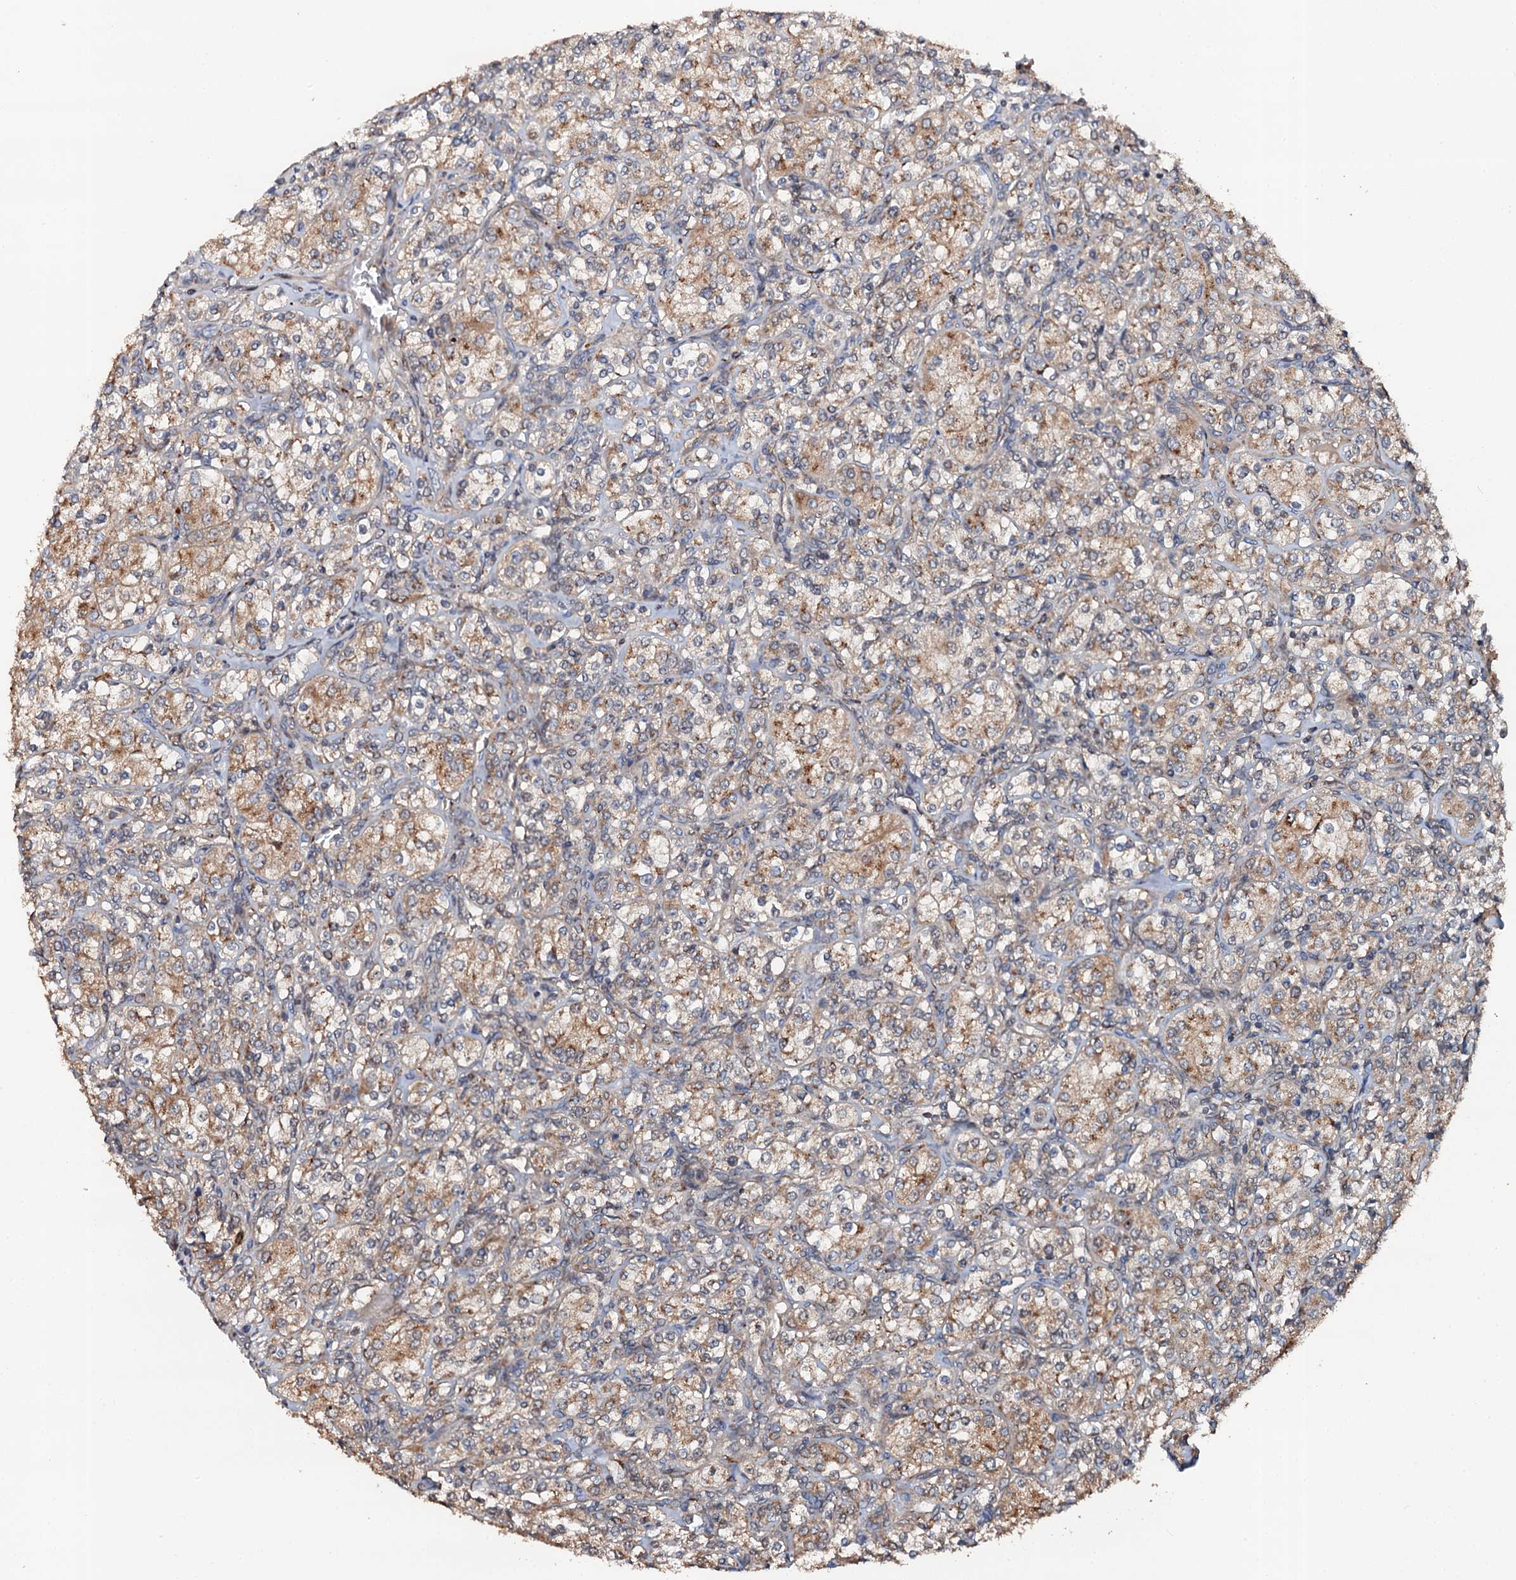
{"staining": {"intensity": "moderate", "quantity": "25%-75%", "location": "cytoplasmic/membranous"}, "tissue": "renal cancer", "cell_type": "Tumor cells", "image_type": "cancer", "snomed": [{"axis": "morphology", "description": "Adenocarcinoma, NOS"}, {"axis": "topography", "description": "Kidney"}], "caption": "Tumor cells show medium levels of moderate cytoplasmic/membranous staining in about 25%-75% of cells in renal cancer. (DAB (3,3'-diaminobenzidine) = brown stain, brightfield microscopy at high magnification).", "gene": "GLCE", "patient": {"sex": "male", "age": 77}}